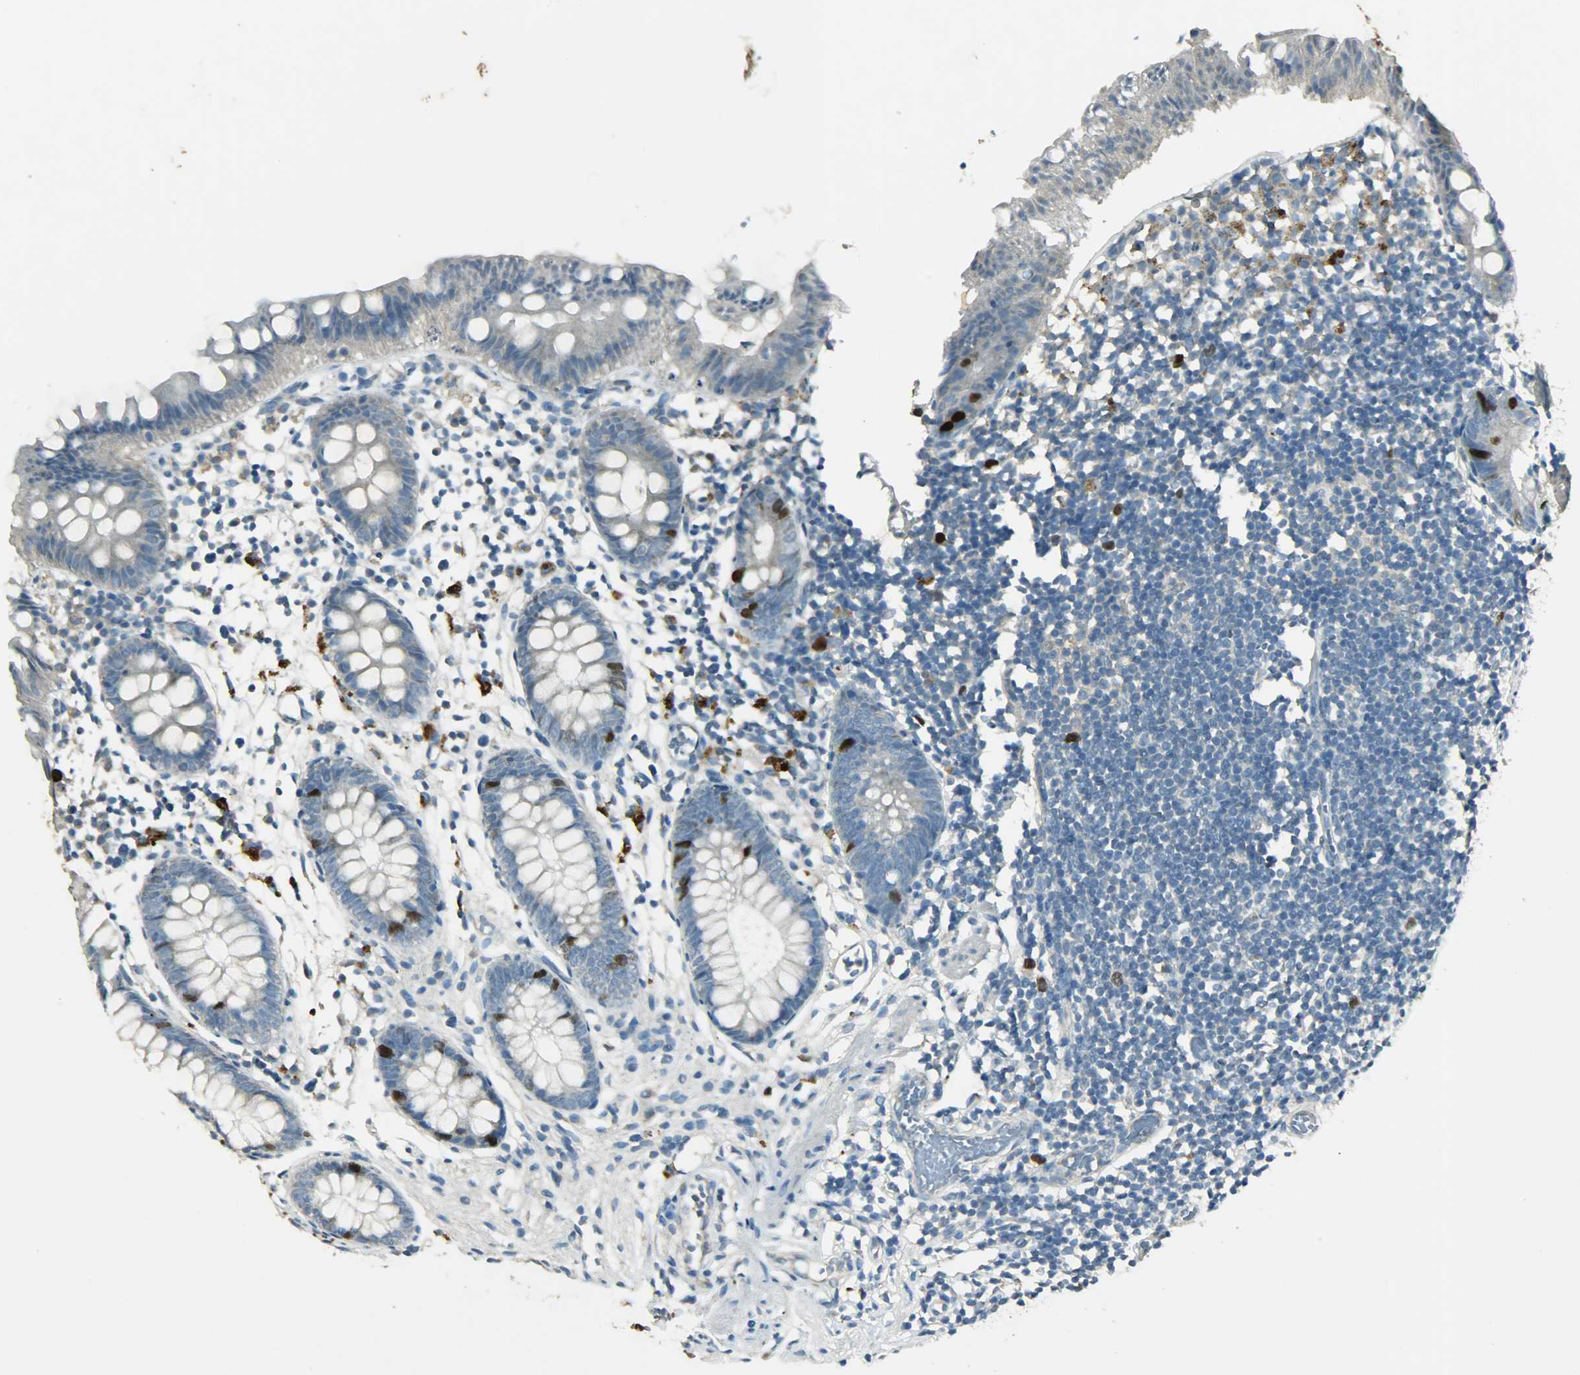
{"staining": {"intensity": "strong", "quantity": "<25%", "location": "cytoplasmic/membranous,nuclear"}, "tissue": "appendix", "cell_type": "Glandular cells", "image_type": "normal", "snomed": [{"axis": "morphology", "description": "Normal tissue, NOS"}, {"axis": "topography", "description": "Appendix"}], "caption": "An IHC histopathology image of unremarkable tissue is shown. Protein staining in brown shows strong cytoplasmic/membranous,nuclear positivity in appendix within glandular cells. The staining was performed using DAB (3,3'-diaminobenzidine) to visualize the protein expression in brown, while the nuclei were stained in blue with hematoxylin (Magnification: 20x).", "gene": "TPX2", "patient": {"sex": "male", "age": 38}}